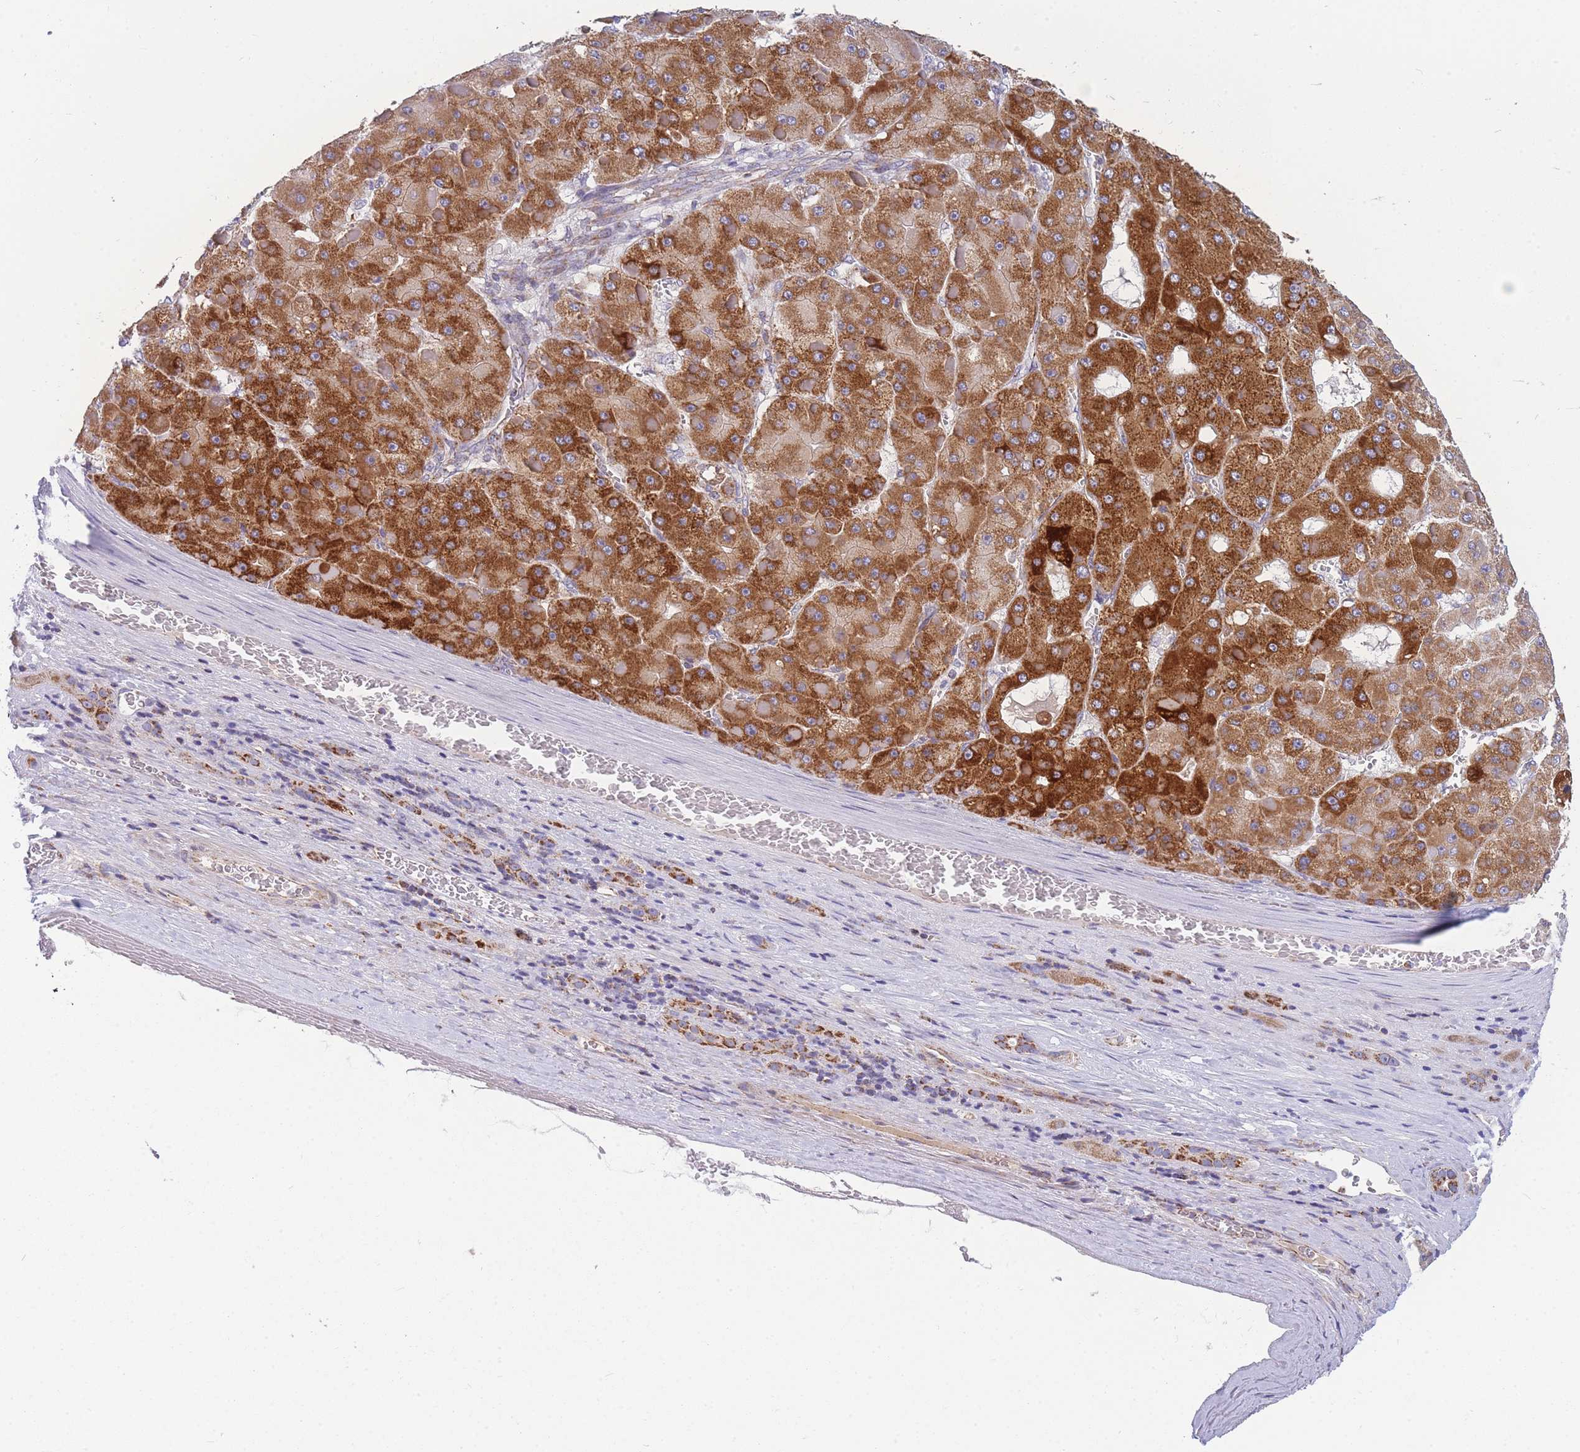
{"staining": {"intensity": "strong", "quantity": ">75%", "location": "cytoplasmic/membranous"}, "tissue": "liver cancer", "cell_type": "Tumor cells", "image_type": "cancer", "snomed": [{"axis": "morphology", "description": "Carcinoma, Hepatocellular, NOS"}, {"axis": "topography", "description": "Liver"}], "caption": "Hepatocellular carcinoma (liver) stained for a protein (brown) demonstrates strong cytoplasmic/membranous positive positivity in approximately >75% of tumor cells.", "gene": "MRPS11", "patient": {"sex": "female", "age": 73}}